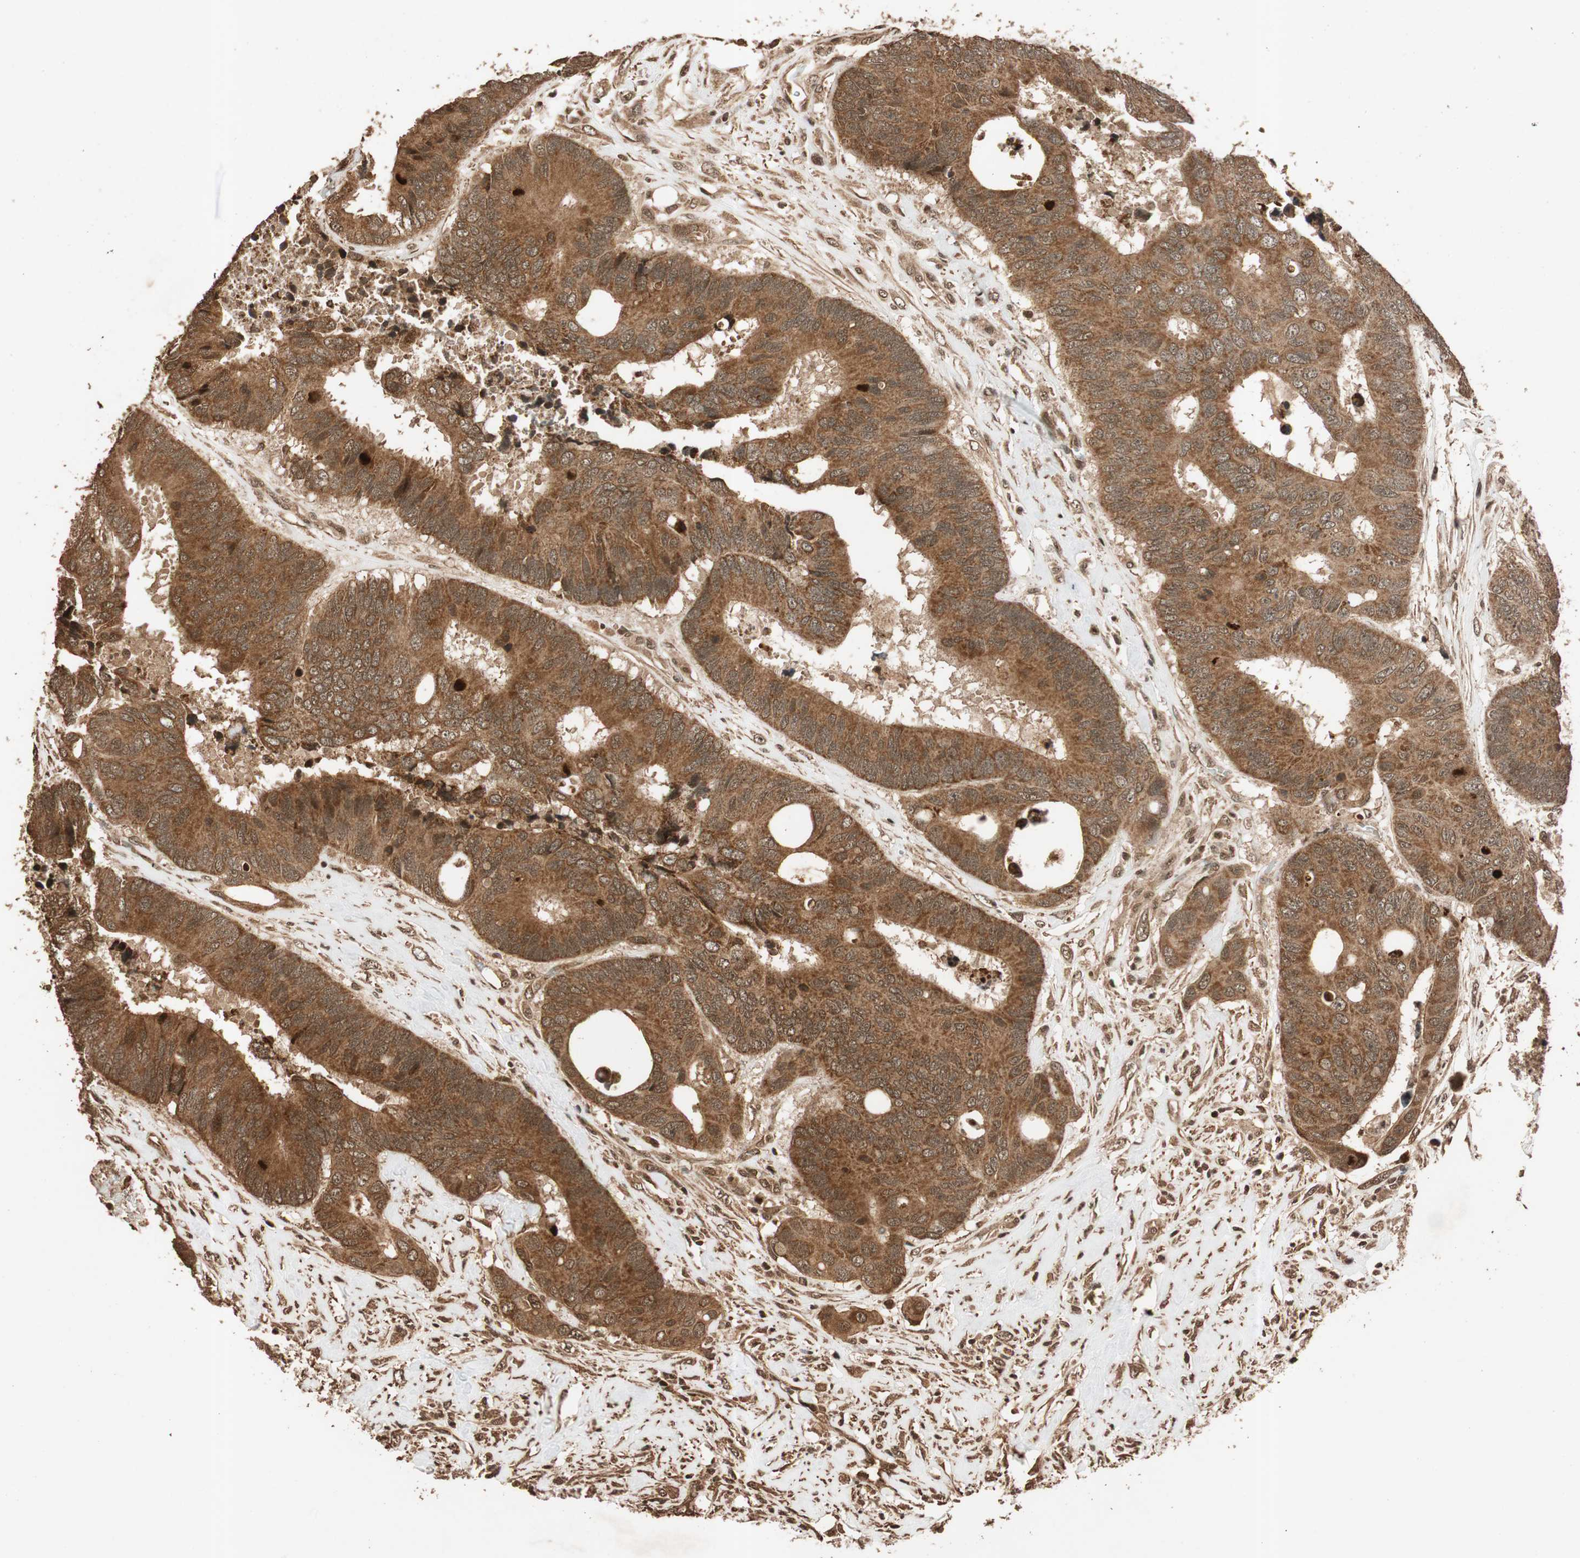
{"staining": {"intensity": "strong", "quantity": ">75%", "location": "cytoplasmic/membranous"}, "tissue": "colorectal cancer", "cell_type": "Tumor cells", "image_type": "cancer", "snomed": [{"axis": "morphology", "description": "Adenocarcinoma, NOS"}, {"axis": "topography", "description": "Rectum"}], "caption": "Adenocarcinoma (colorectal) stained with DAB immunohistochemistry (IHC) shows high levels of strong cytoplasmic/membranous positivity in approximately >75% of tumor cells. (Stains: DAB in brown, nuclei in blue, Microscopy: brightfield microscopy at high magnification).", "gene": "ALKBH5", "patient": {"sex": "male", "age": 55}}